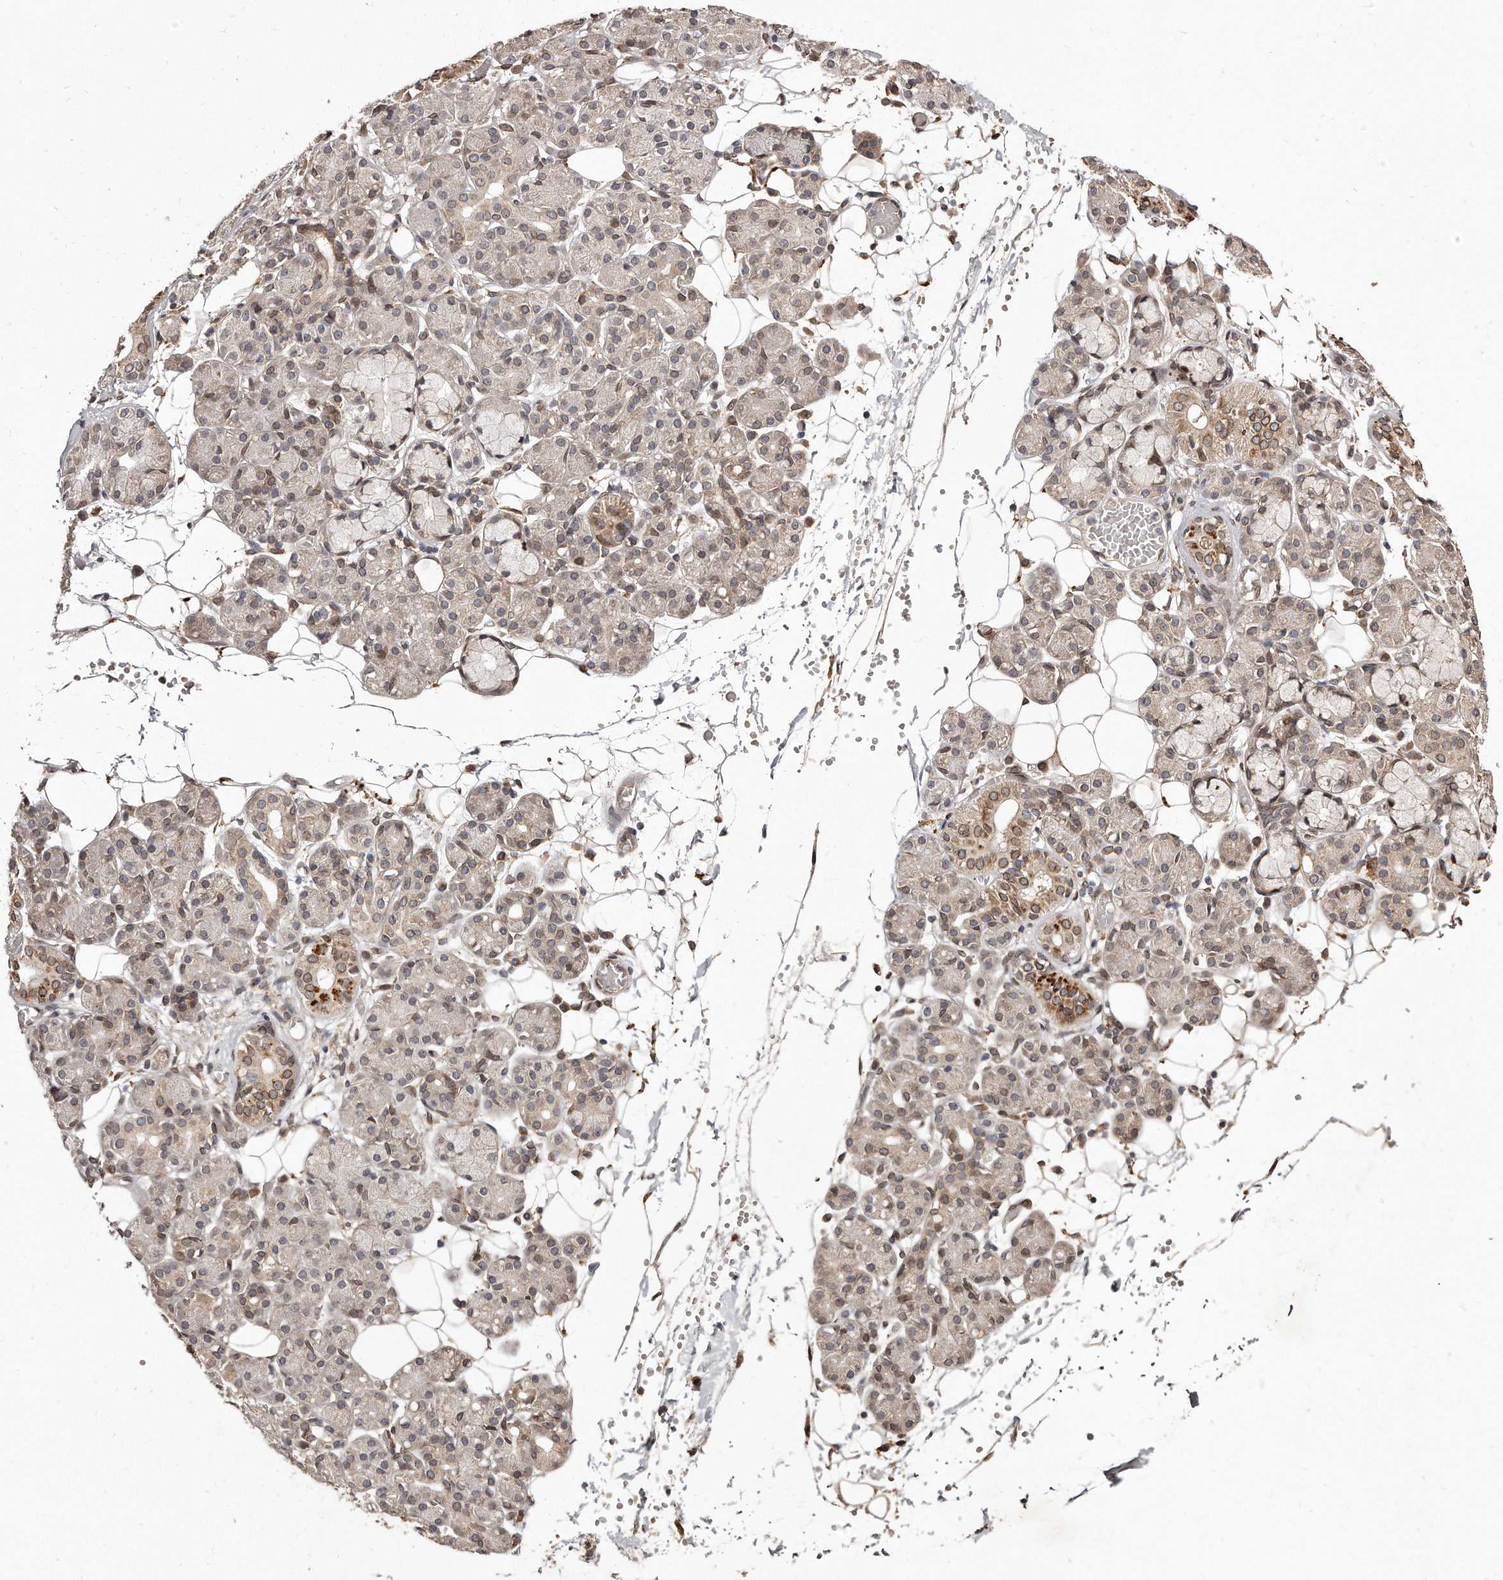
{"staining": {"intensity": "moderate", "quantity": "<25%", "location": "cytoplasmic/membranous,nuclear"}, "tissue": "salivary gland", "cell_type": "Glandular cells", "image_type": "normal", "snomed": [{"axis": "morphology", "description": "Normal tissue, NOS"}, {"axis": "topography", "description": "Salivary gland"}], "caption": "Salivary gland stained with DAB immunohistochemistry (IHC) shows low levels of moderate cytoplasmic/membranous,nuclear positivity in approximately <25% of glandular cells. Ihc stains the protein in brown and the nuclei are stained blue.", "gene": "HASPIN", "patient": {"sex": "male", "age": 63}}